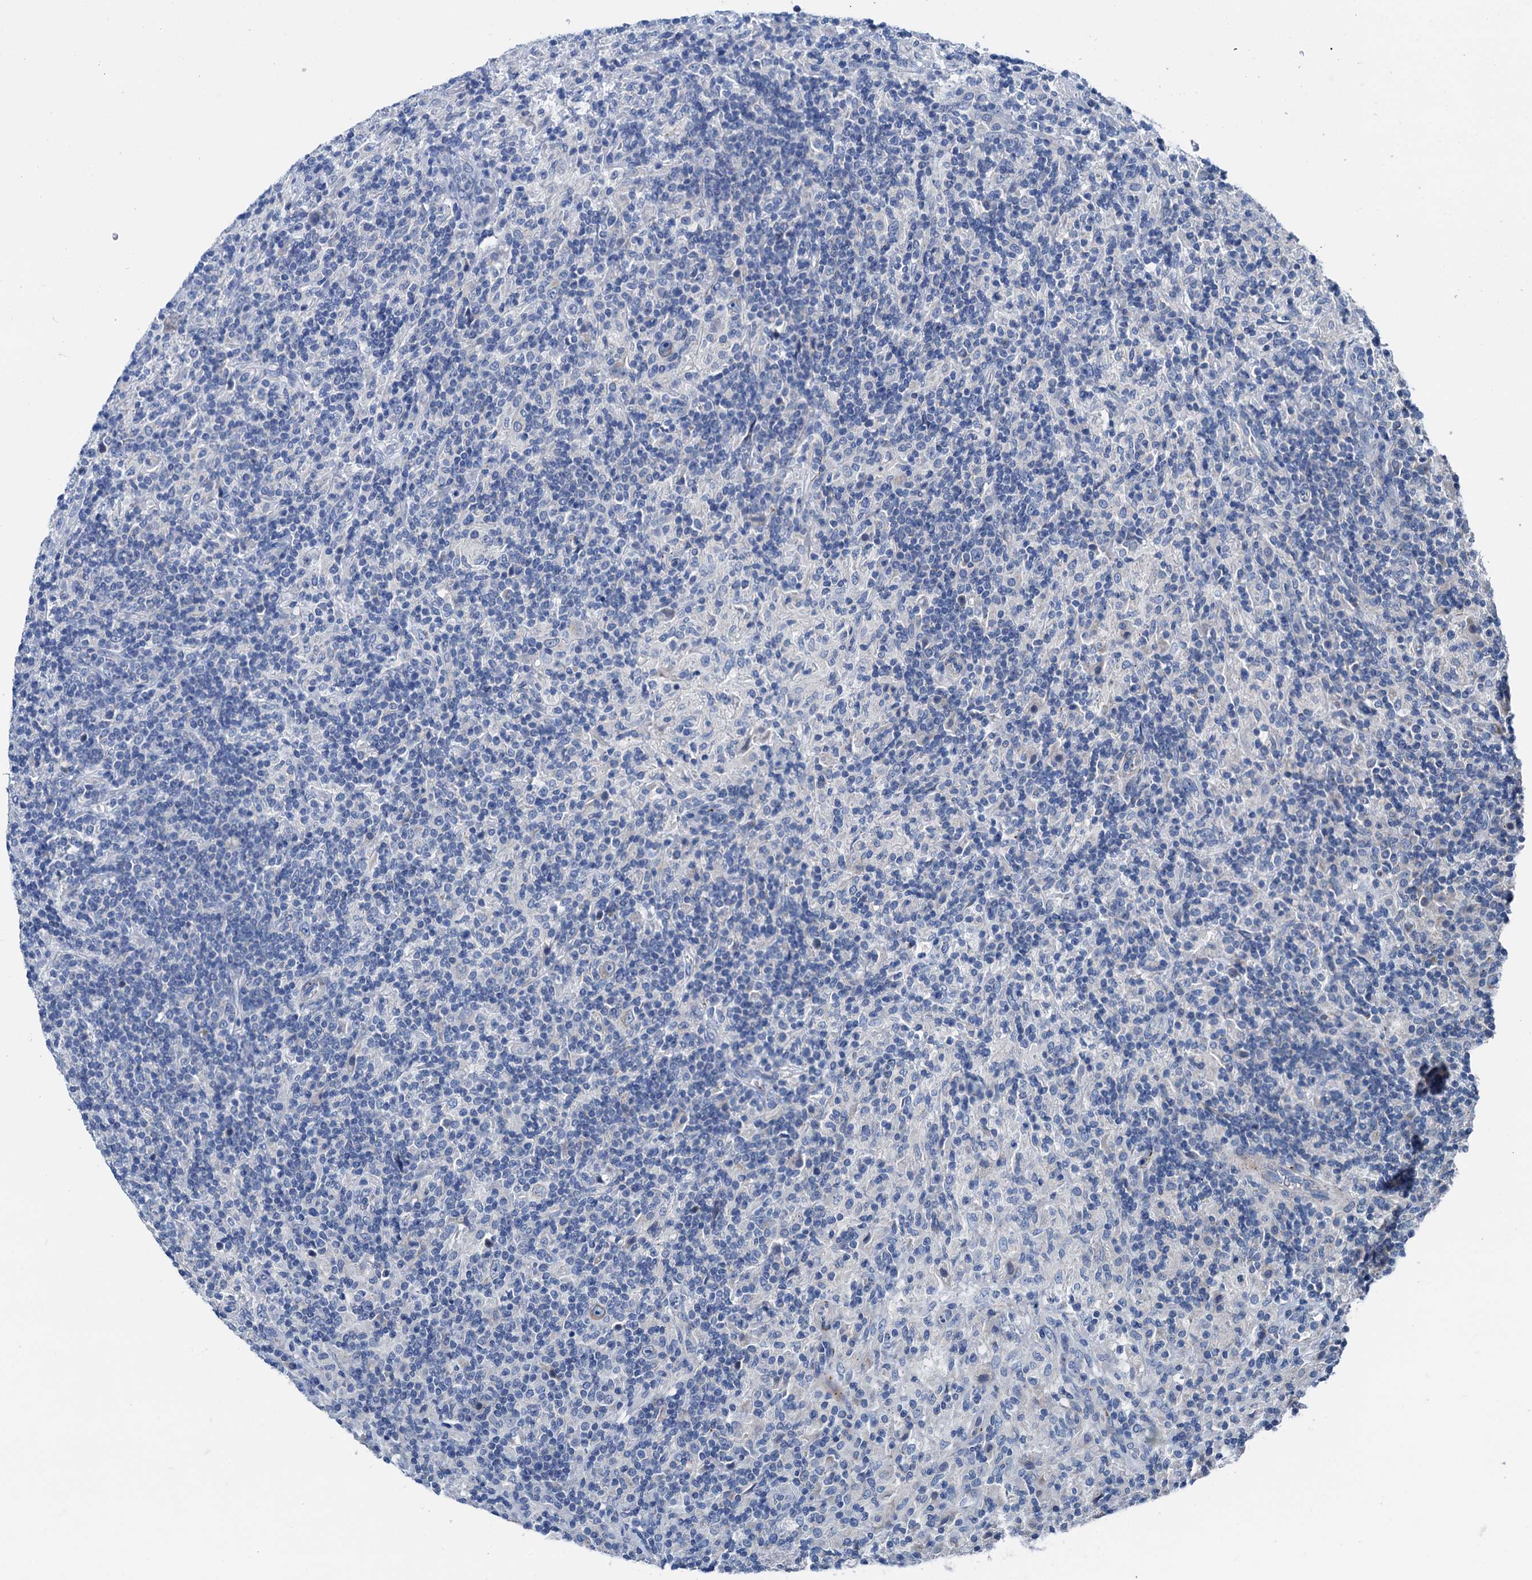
{"staining": {"intensity": "negative", "quantity": "none", "location": "none"}, "tissue": "lymphoma", "cell_type": "Tumor cells", "image_type": "cancer", "snomed": [{"axis": "morphology", "description": "Hodgkin's disease, NOS"}, {"axis": "topography", "description": "Lymph node"}], "caption": "An IHC image of lymphoma is shown. There is no staining in tumor cells of lymphoma. (DAB (3,3'-diaminobenzidine) IHC visualized using brightfield microscopy, high magnification).", "gene": "ELAC1", "patient": {"sex": "male", "age": 70}}